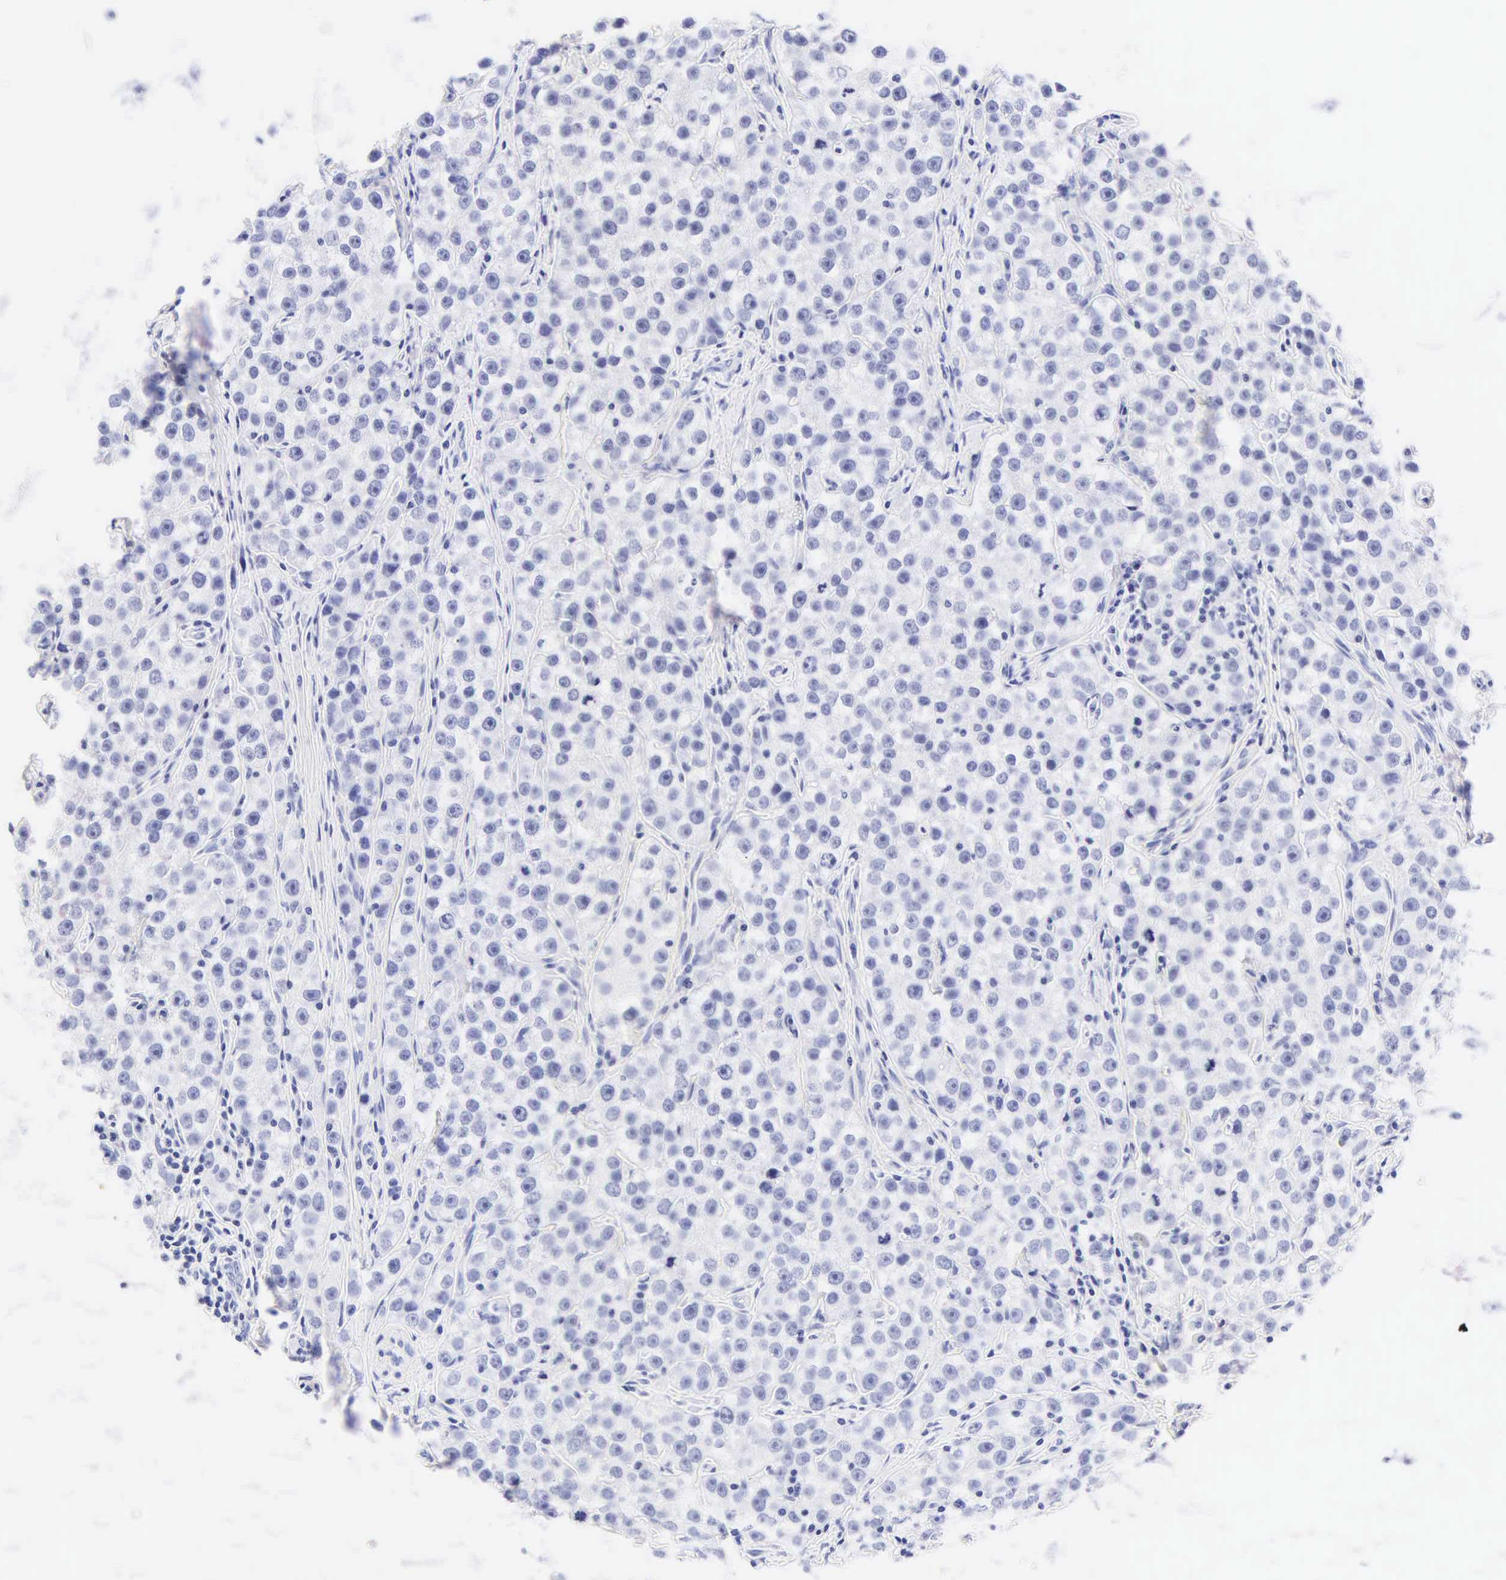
{"staining": {"intensity": "negative", "quantity": "none", "location": "none"}, "tissue": "testis cancer", "cell_type": "Tumor cells", "image_type": "cancer", "snomed": [{"axis": "morphology", "description": "Seminoma, NOS"}, {"axis": "topography", "description": "Testis"}], "caption": "A high-resolution micrograph shows immunohistochemistry (IHC) staining of testis seminoma, which exhibits no significant expression in tumor cells.", "gene": "KRT20", "patient": {"sex": "male", "age": 32}}